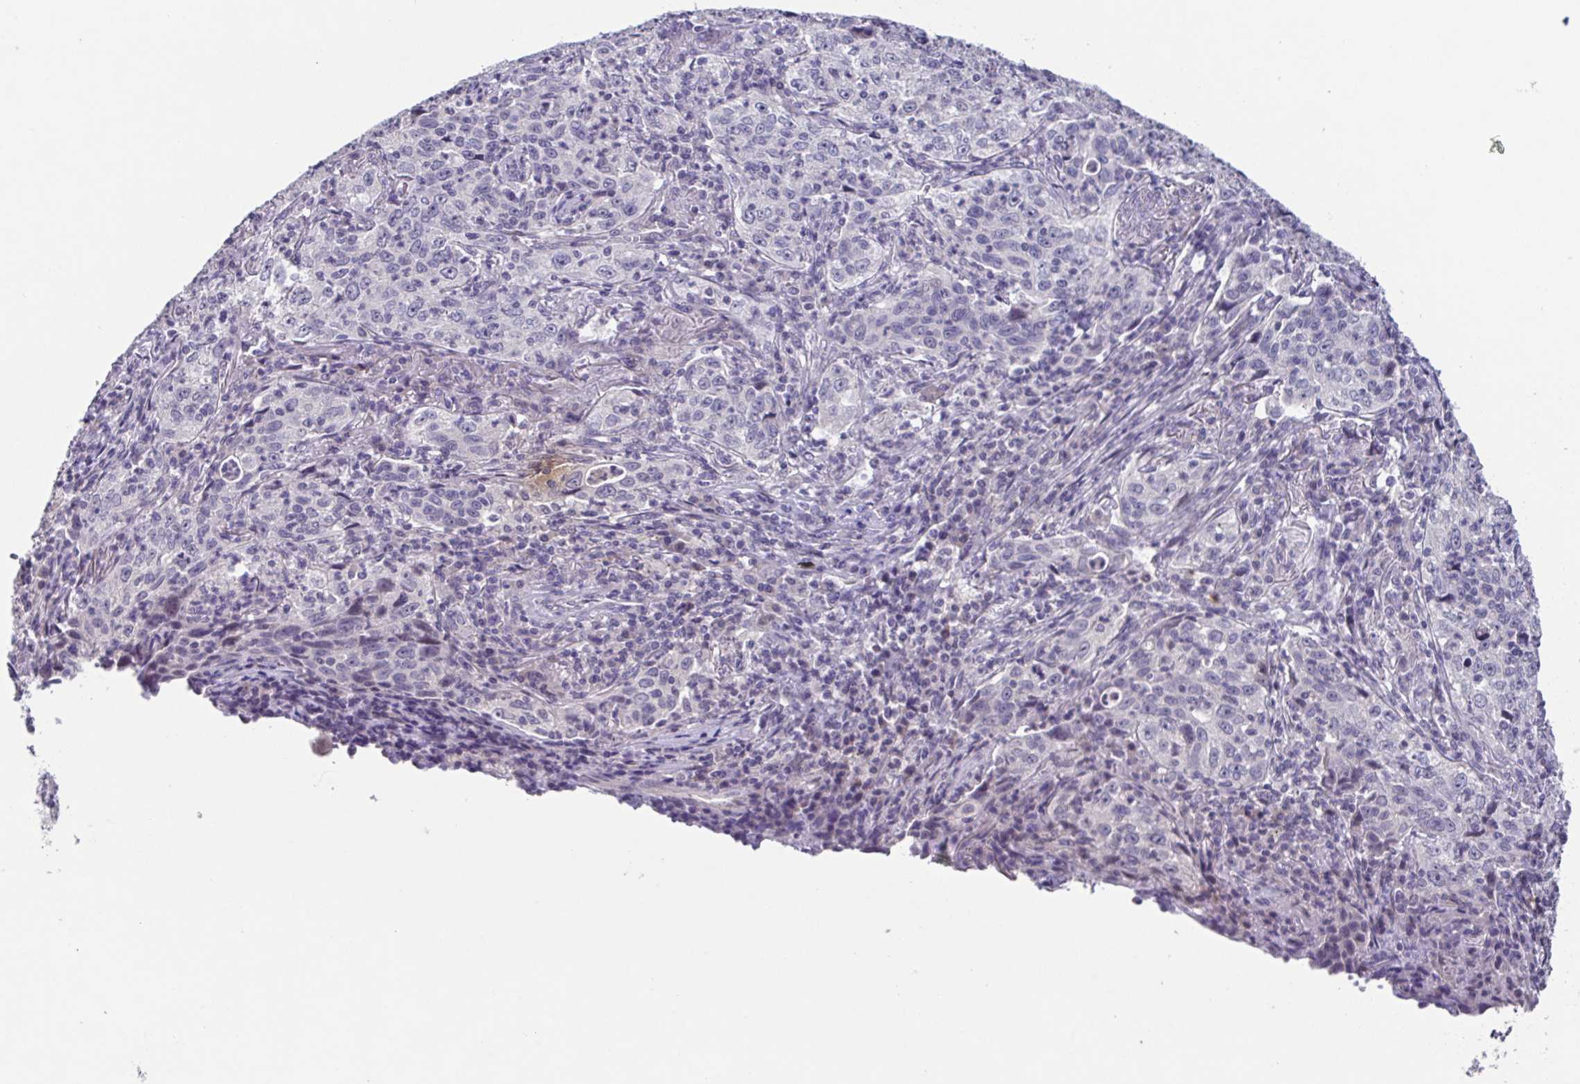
{"staining": {"intensity": "negative", "quantity": "none", "location": "none"}, "tissue": "lung cancer", "cell_type": "Tumor cells", "image_type": "cancer", "snomed": [{"axis": "morphology", "description": "Squamous cell carcinoma, NOS"}, {"axis": "topography", "description": "Lung"}], "caption": "Protein analysis of lung cancer (squamous cell carcinoma) demonstrates no significant staining in tumor cells. Nuclei are stained in blue.", "gene": "GHRL", "patient": {"sex": "male", "age": 71}}